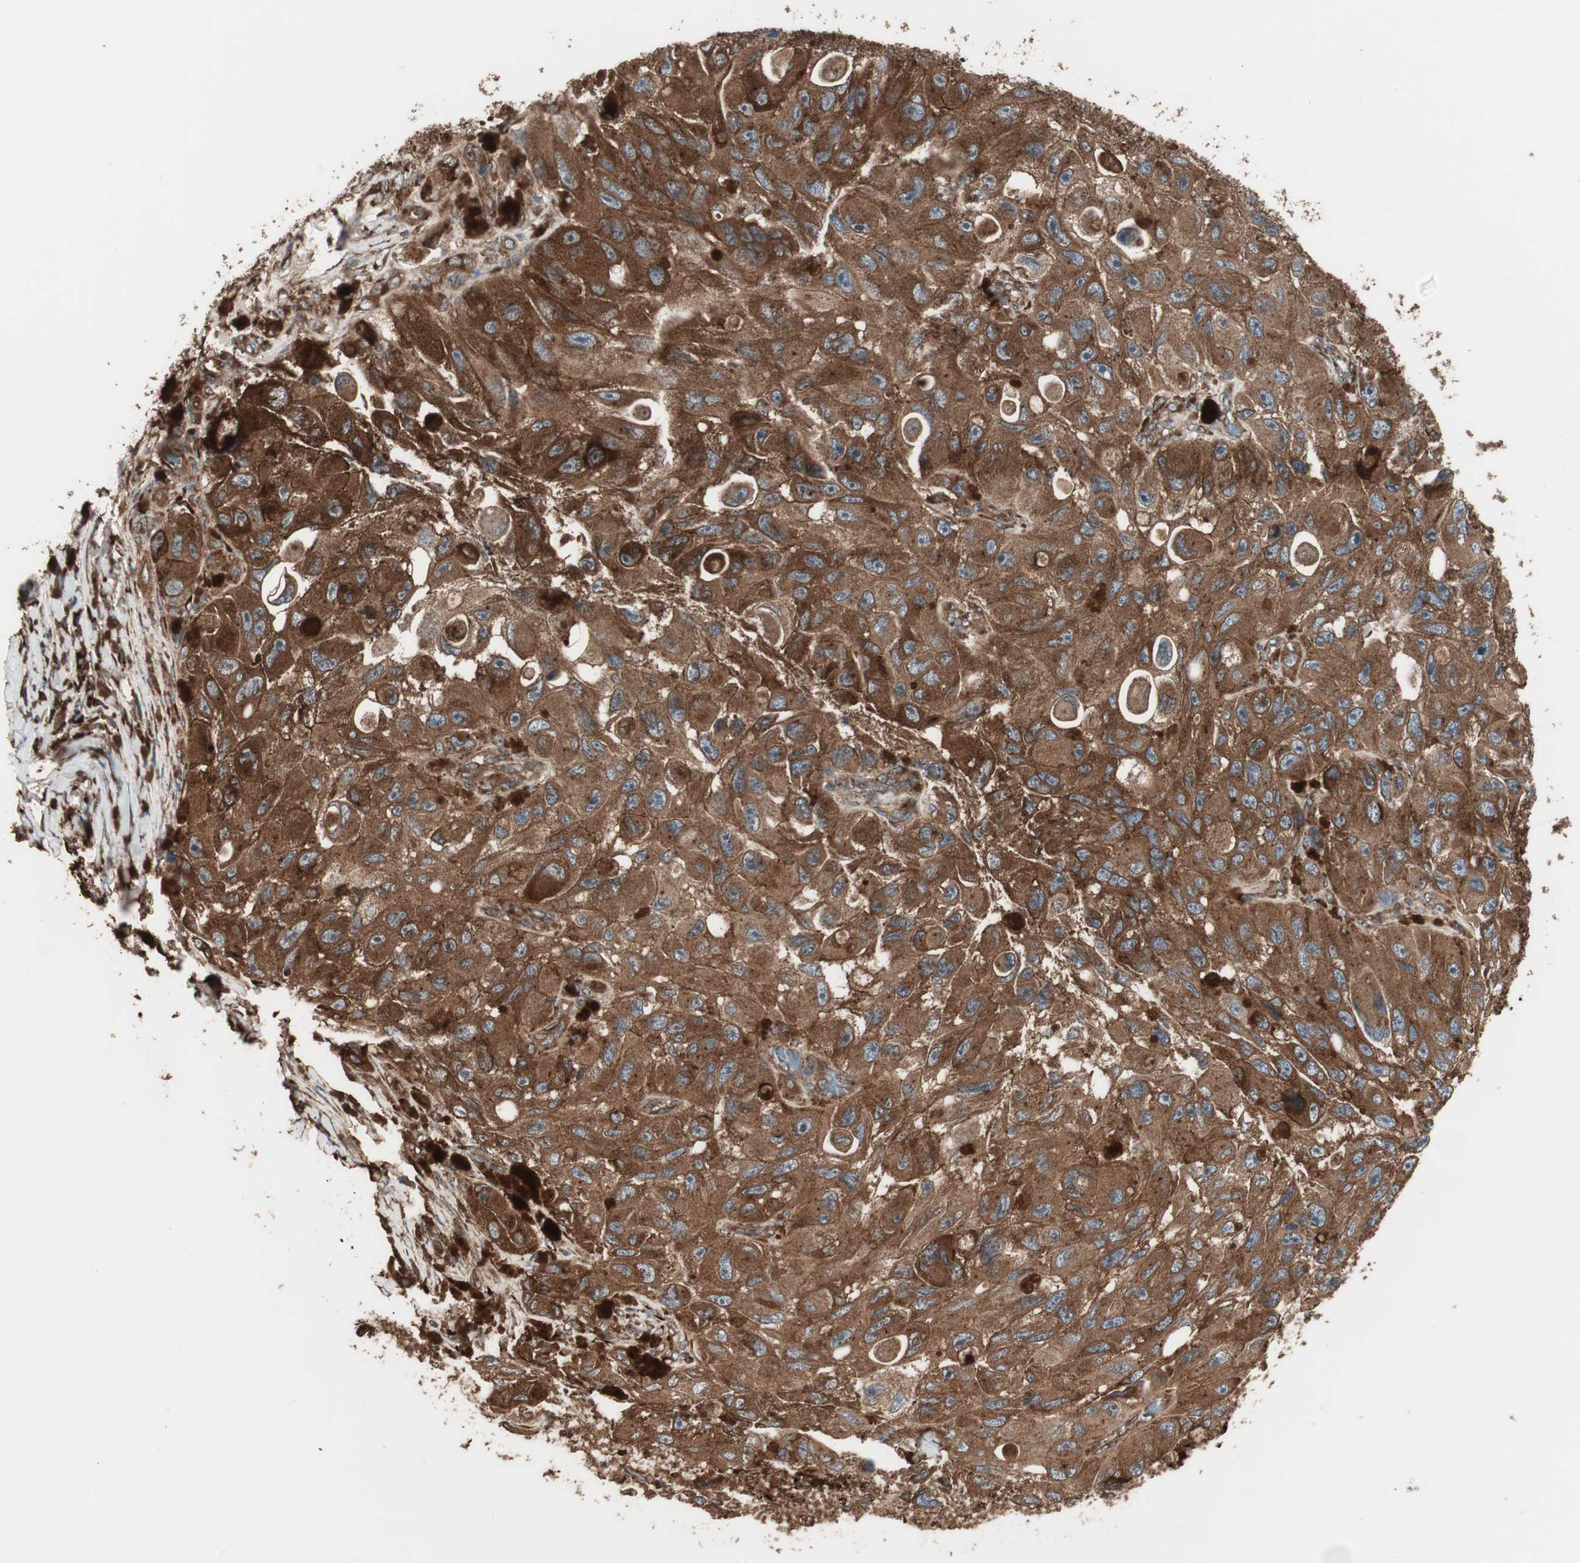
{"staining": {"intensity": "strong", "quantity": ">75%", "location": "cytoplasmic/membranous"}, "tissue": "melanoma", "cell_type": "Tumor cells", "image_type": "cancer", "snomed": [{"axis": "morphology", "description": "Malignant melanoma, NOS"}, {"axis": "topography", "description": "Skin"}], "caption": "About >75% of tumor cells in malignant melanoma reveal strong cytoplasmic/membranous protein staining as visualized by brown immunohistochemical staining.", "gene": "LZTS1", "patient": {"sex": "female", "age": 73}}